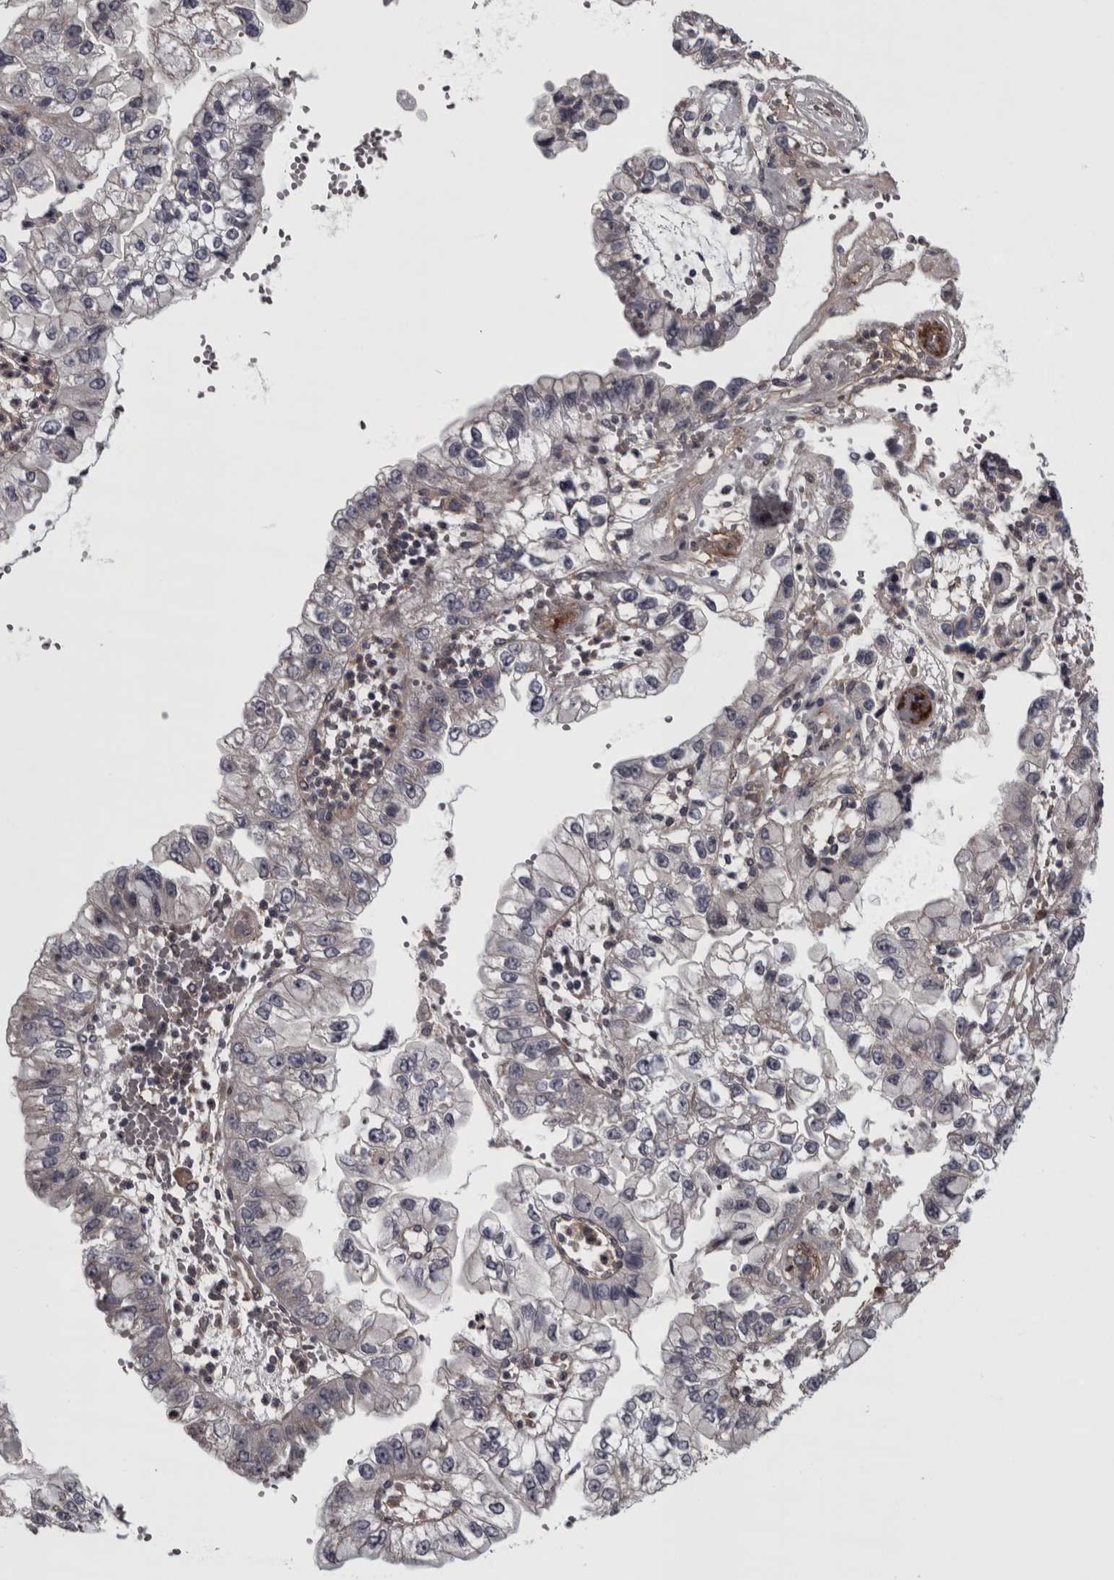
{"staining": {"intensity": "negative", "quantity": "none", "location": "none"}, "tissue": "liver cancer", "cell_type": "Tumor cells", "image_type": "cancer", "snomed": [{"axis": "morphology", "description": "Cholangiocarcinoma"}, {"axis": "topography", "description": "Liver"}], "caption": "IHC micrograph of human liver cancer stained for a protein (brown), which exhibits no positivity in tumor cells.", "gene": "RSU1", "patient": {"sex": "female", "age": 79}}